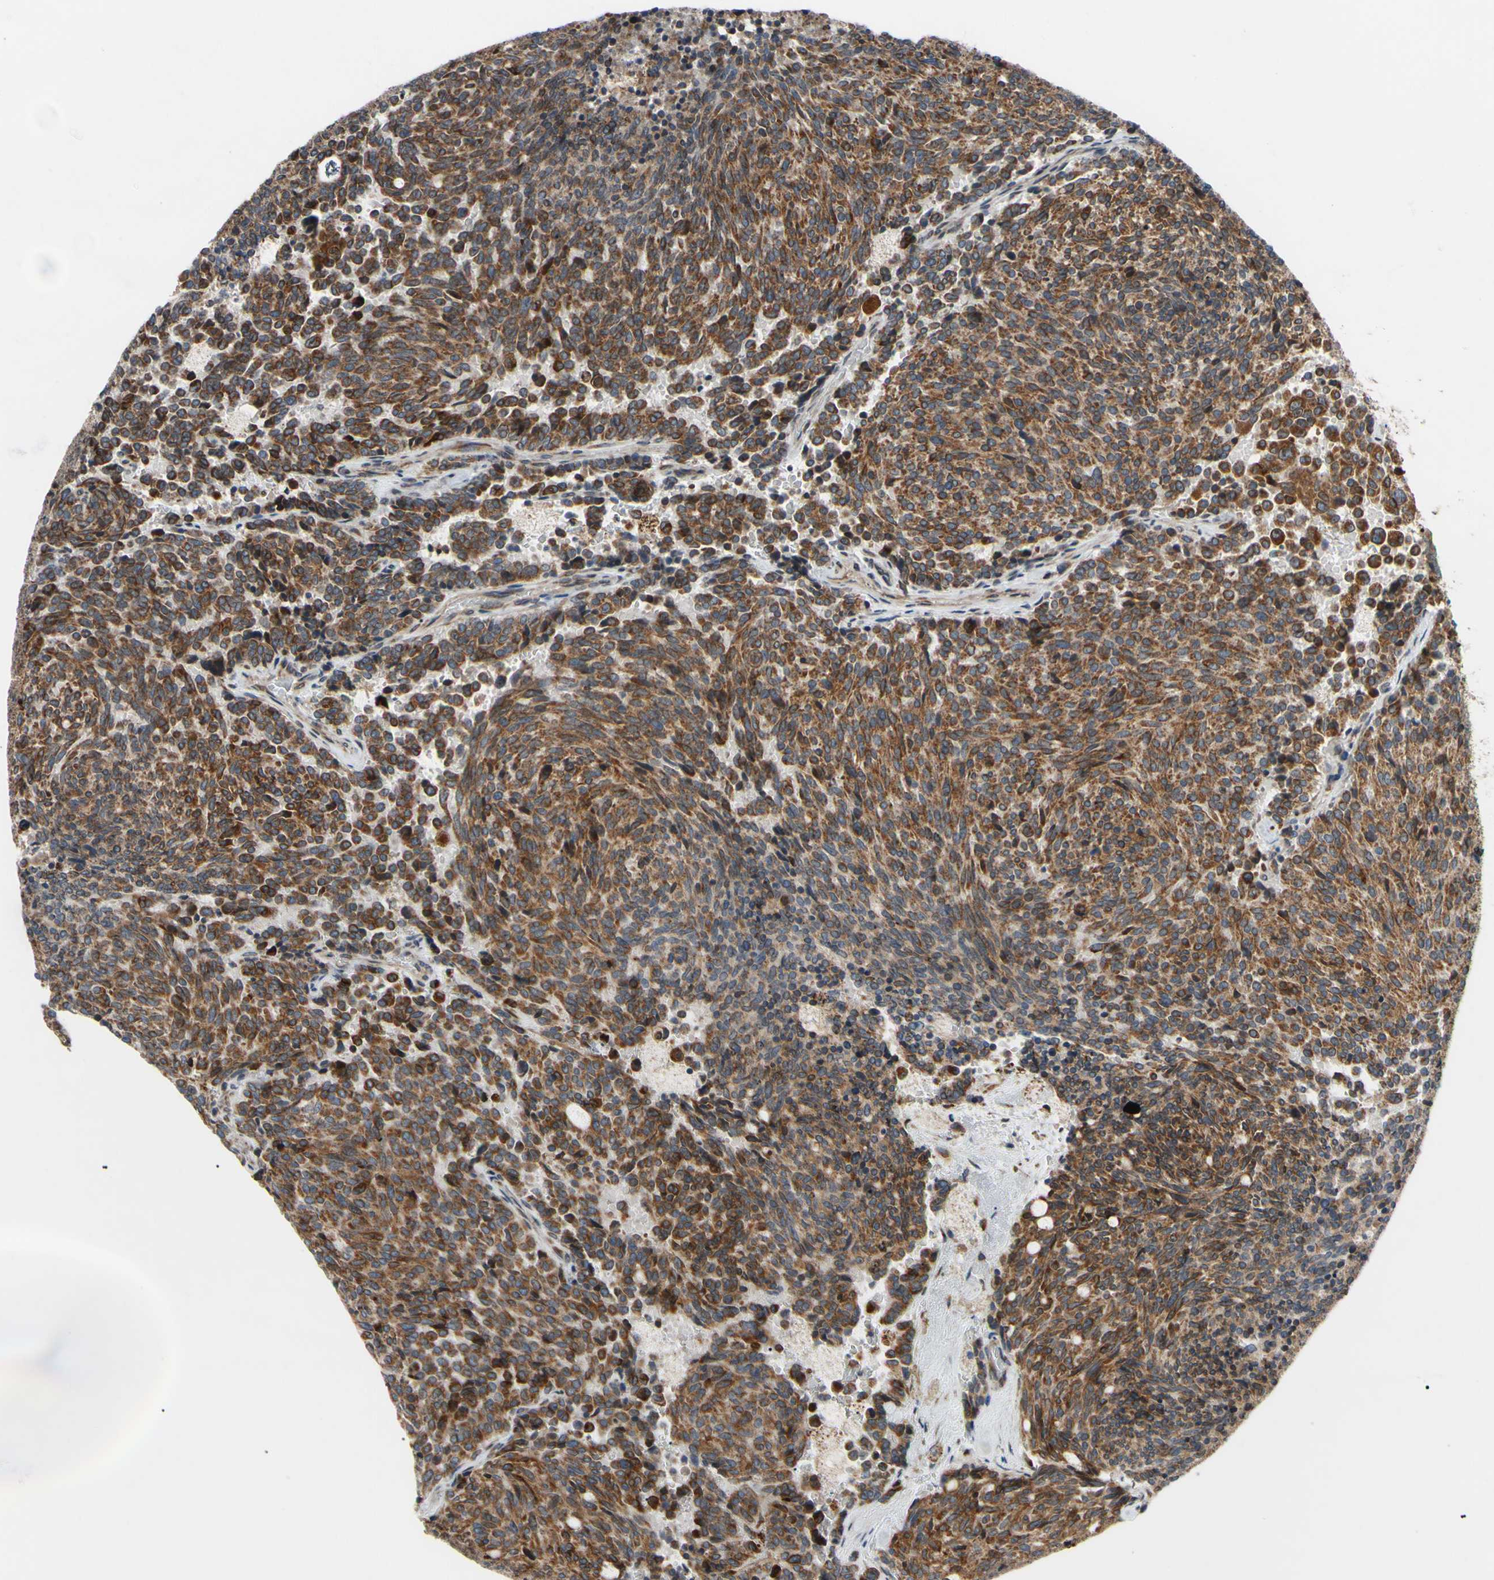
{"staining": {"intensity": "moderate", "quantity": ">75%", "location": "cytoplasmic/membranous"}, "tissue": "carcinoid", "cell_type": "Tumor cells", "image_type": "cancer", "snomed": [{"axis": "morphology", "description": "Carcinoid, malignant, NOS"}, {"axis": "topography", "description": "Pancreas"}], "caption": "A photomicrograph showing moderate cytoplasmic/membranous expression in about >75% of tumor cells in carcinoid, as visualized by brown immunohistochemical staining.", "gene": "PRAF2", "patient": {"sex": "female", "age": 54}}